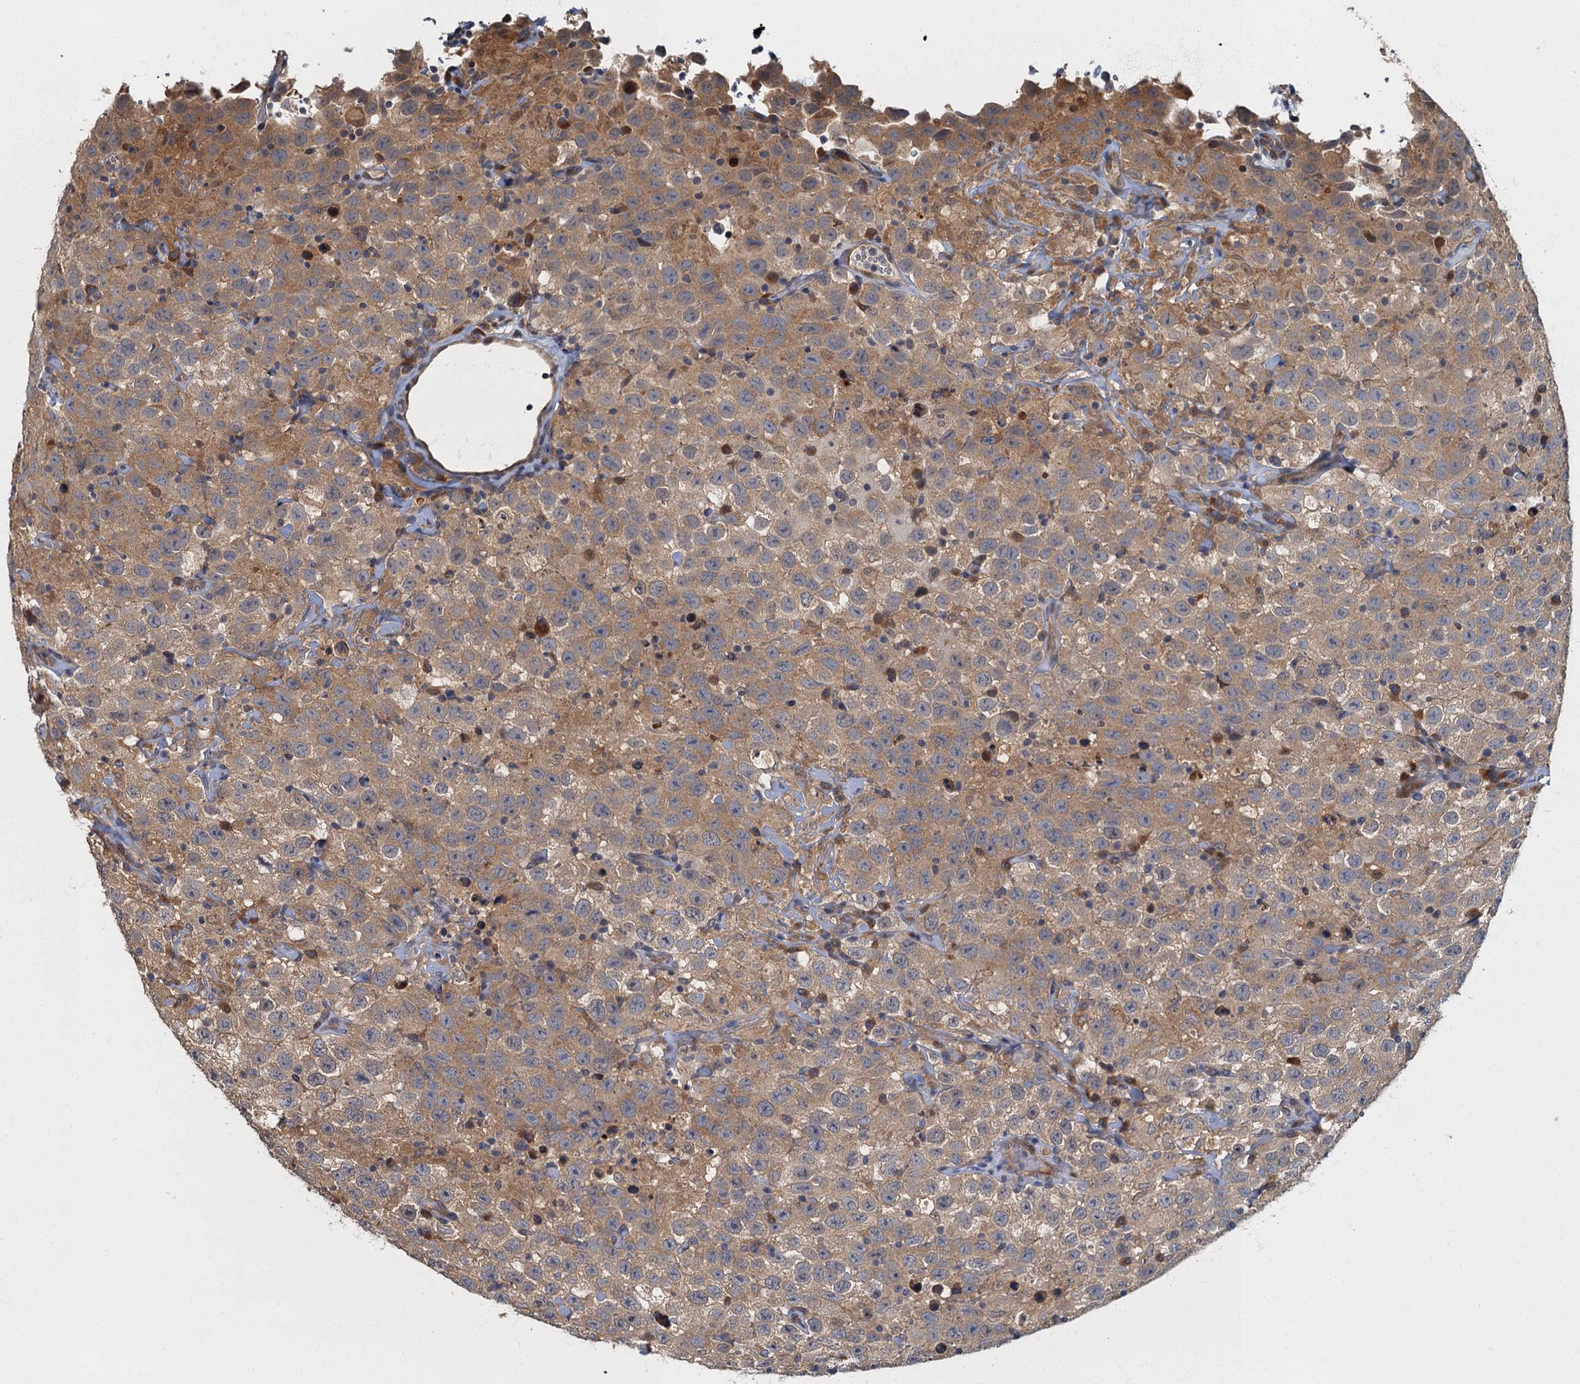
{"staining": {"intensity": "moderate", "quantity": ">75%", "location": "cytoplasmic/membranous"}, "tissue": "testis cancer", "cell_type": "Tumor cells", "image_type": "cancer", "snomed": [{"axis": "morphology", "description": "Seminoma, NOS"}, {"axis": "topography", "description": "Testis"}], "caption": "A photomicrograph of human testis cancer stained for a protein exhibits moderate cytoplasmic/membranous brown staining in tumor cells.", "gene": "TBCK", "patient": {"sex": "male", "age": 41}}